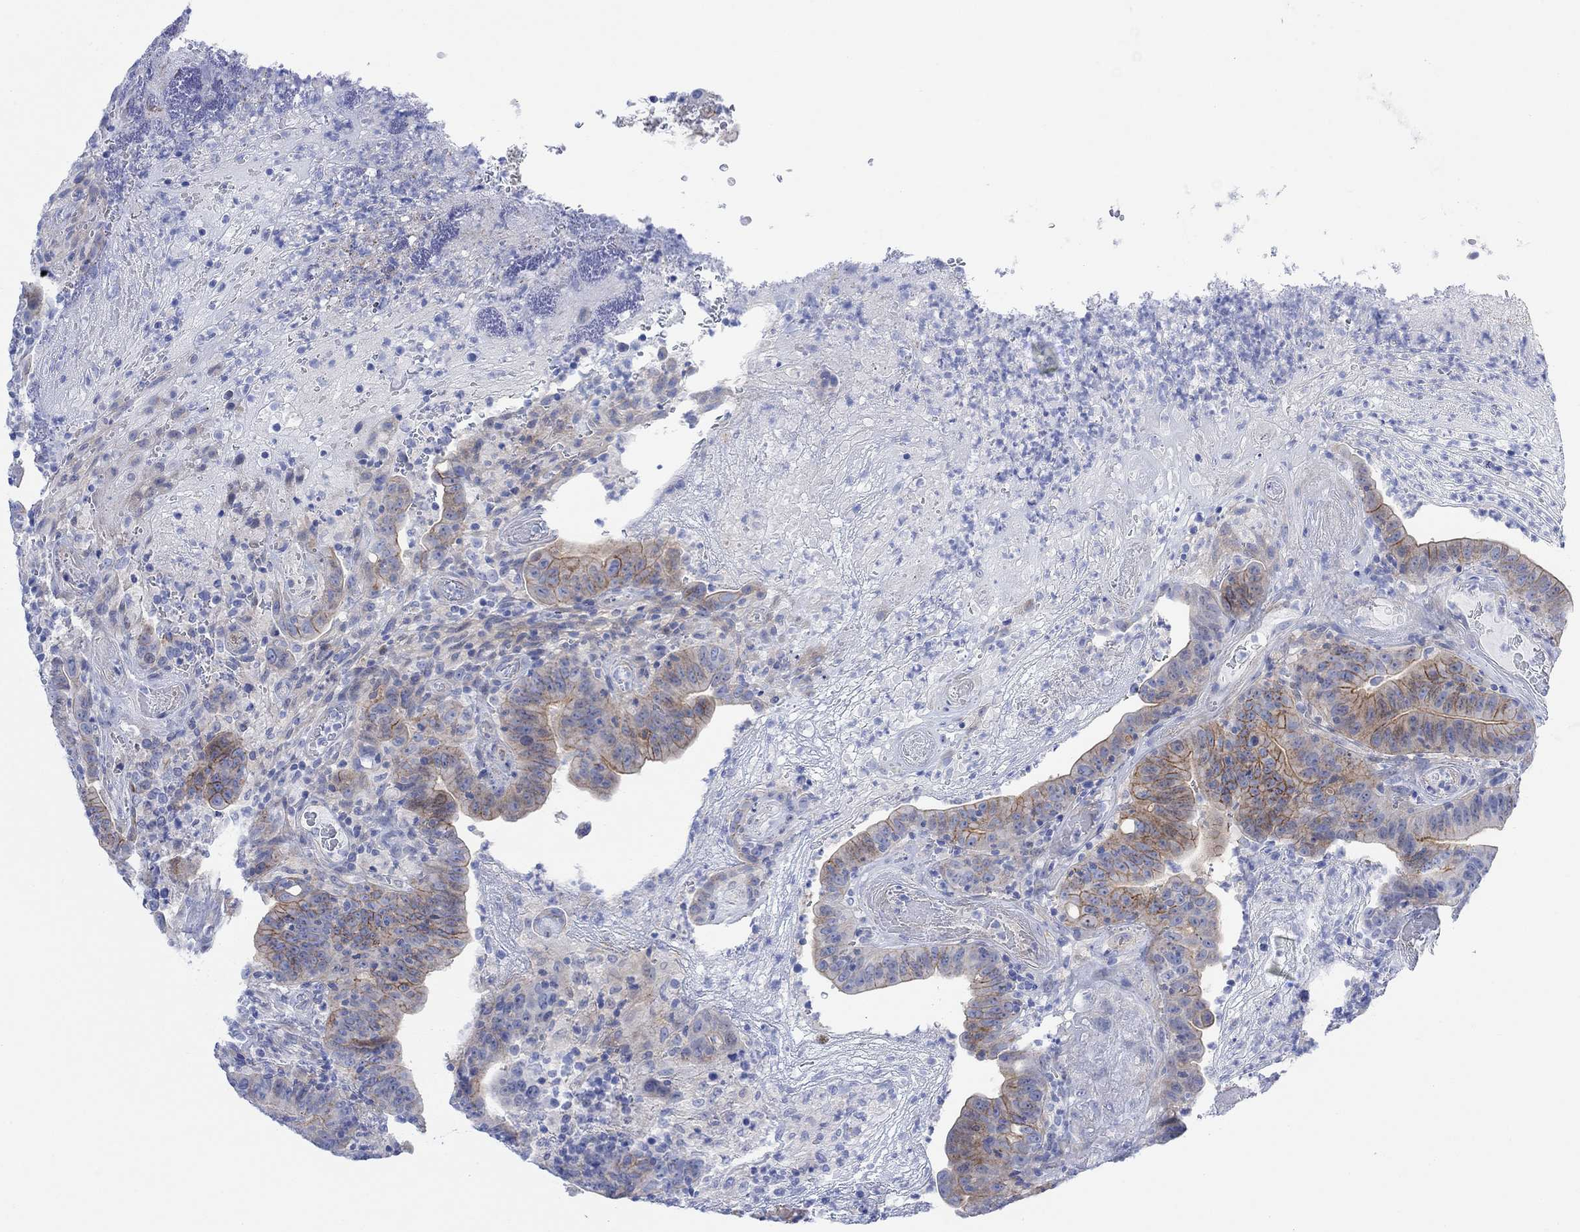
{"staining": {"intensity": "moderate", "quantity": "25%-75%", "location": "cytoplasmic/membranous"}, "tissue": "colorectal cancer", "cell_type": "Tumor cells", "image_type": "cancer", "snomed": [{"axis": "morphology", "description": "Adenocarcinoma, NOS"}, {"axis": "topography", "description": "Colon"}], "caption": "Colorectal adenocarcinoma was stained to show a protein in brown. There is medium levels of moderate cytoplasmic/membranous expression in approximately 25%-75% of tumor cells. (brown staining indicates protein expression, while blue staining denotes nuclei).", "gene": "TLDC2", "patient": {"sex": "female", "age": 75}}